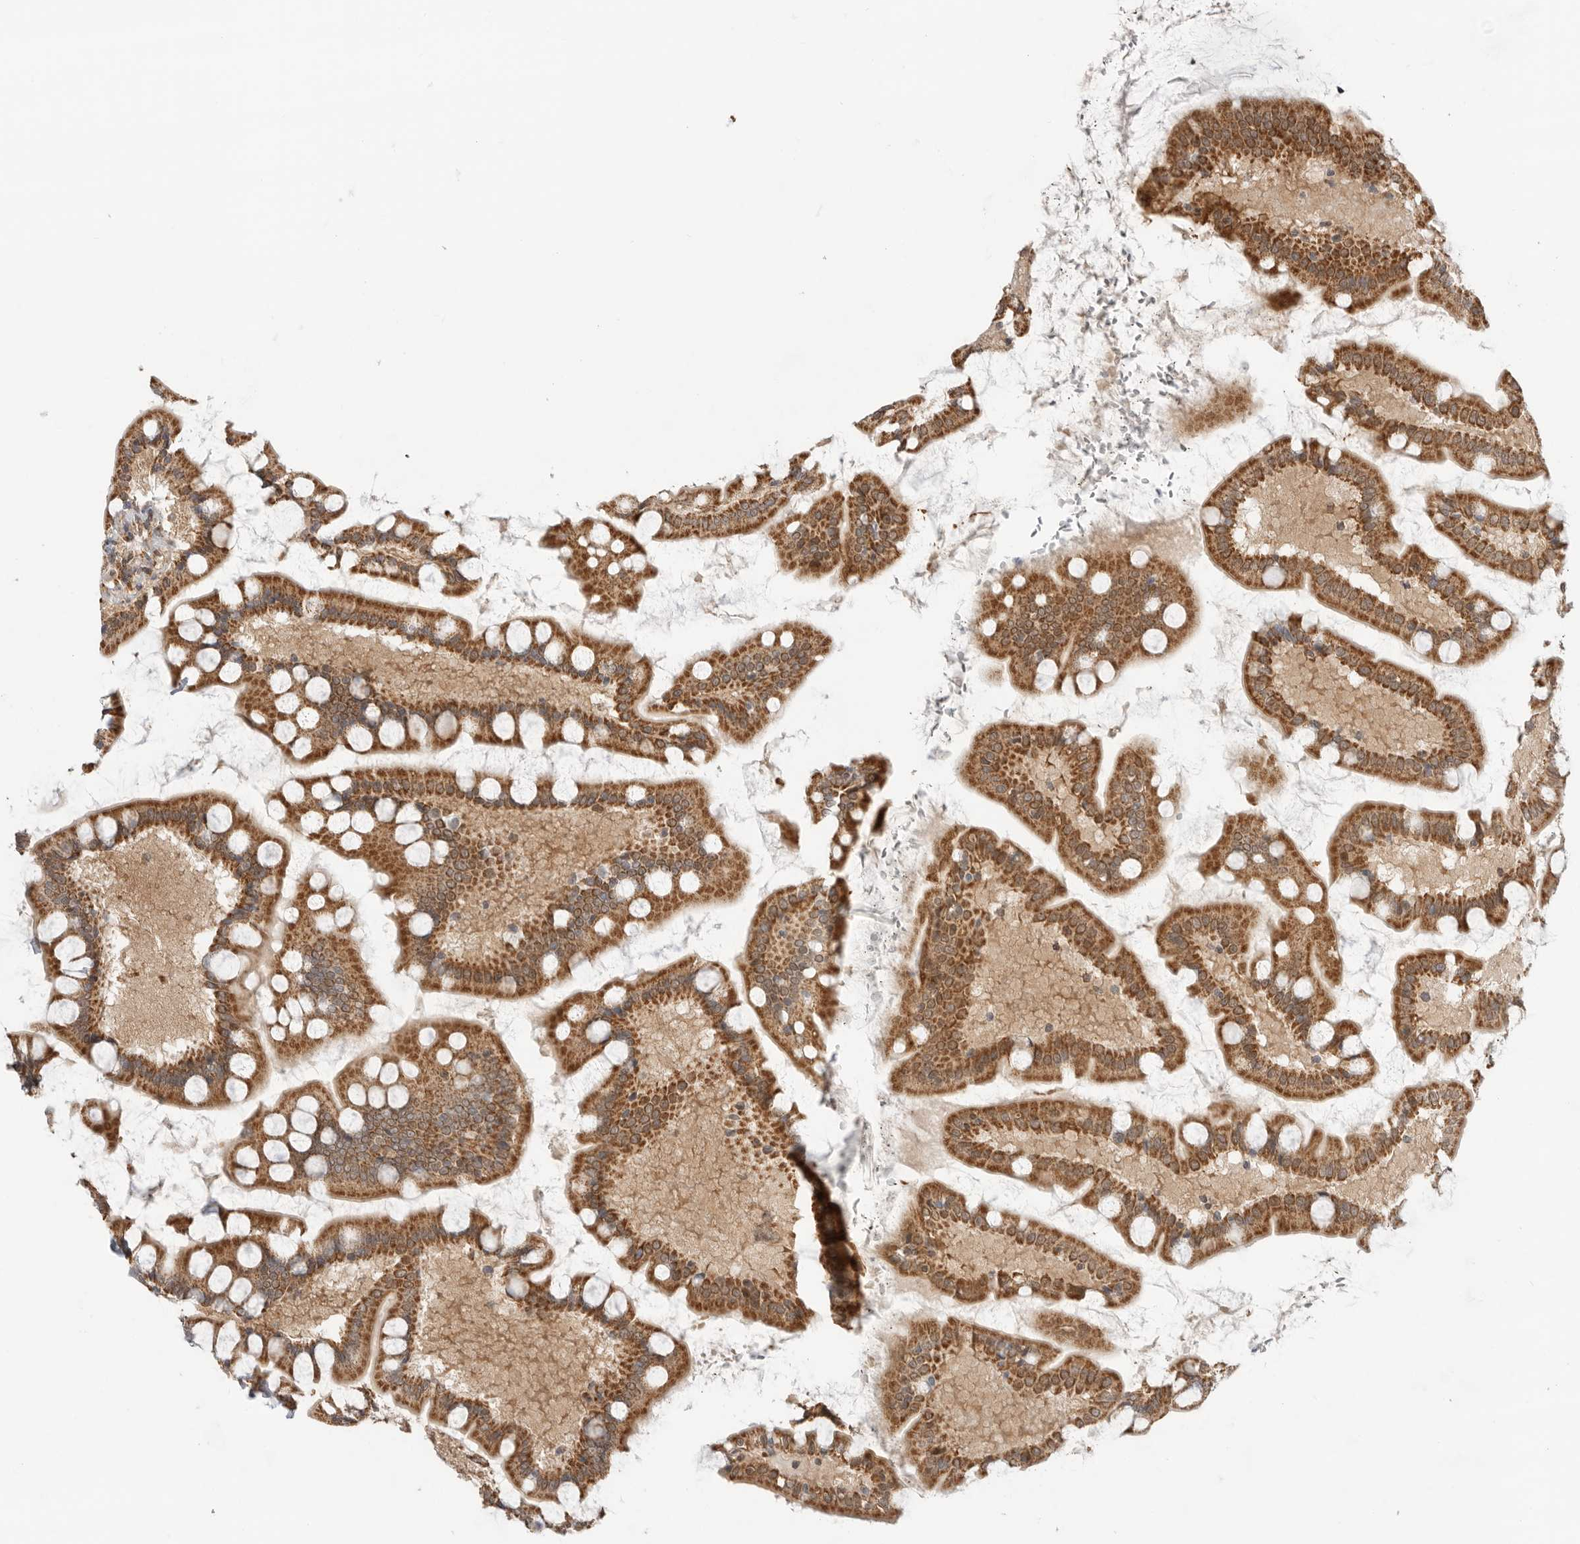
{"staining": {"intensity": "strong", "quantity": ">75%", "location": "cytoplasmic/membranous"}, "tissue": "small intestine", "cell_type": "Glandular cells", "image_type": "normal", "snomed": [{"axis": "morphology", "description": "Normal tissue, NOS"}, {"axis": "topography", "description": "Small intestine"}], "caption": "Glandular cells exhibit high levels of strong cytoplasmic/membranous staining in about >75% of cells in benign small intestine. The staining was performed using DAB (3,3'-diaminobenzidine), with brown indicating positive protein expression. Nuclei are stained blue with hematoxylin.", "gene": "DCAF8", "patient": {"sex": "male", "age": 41}}